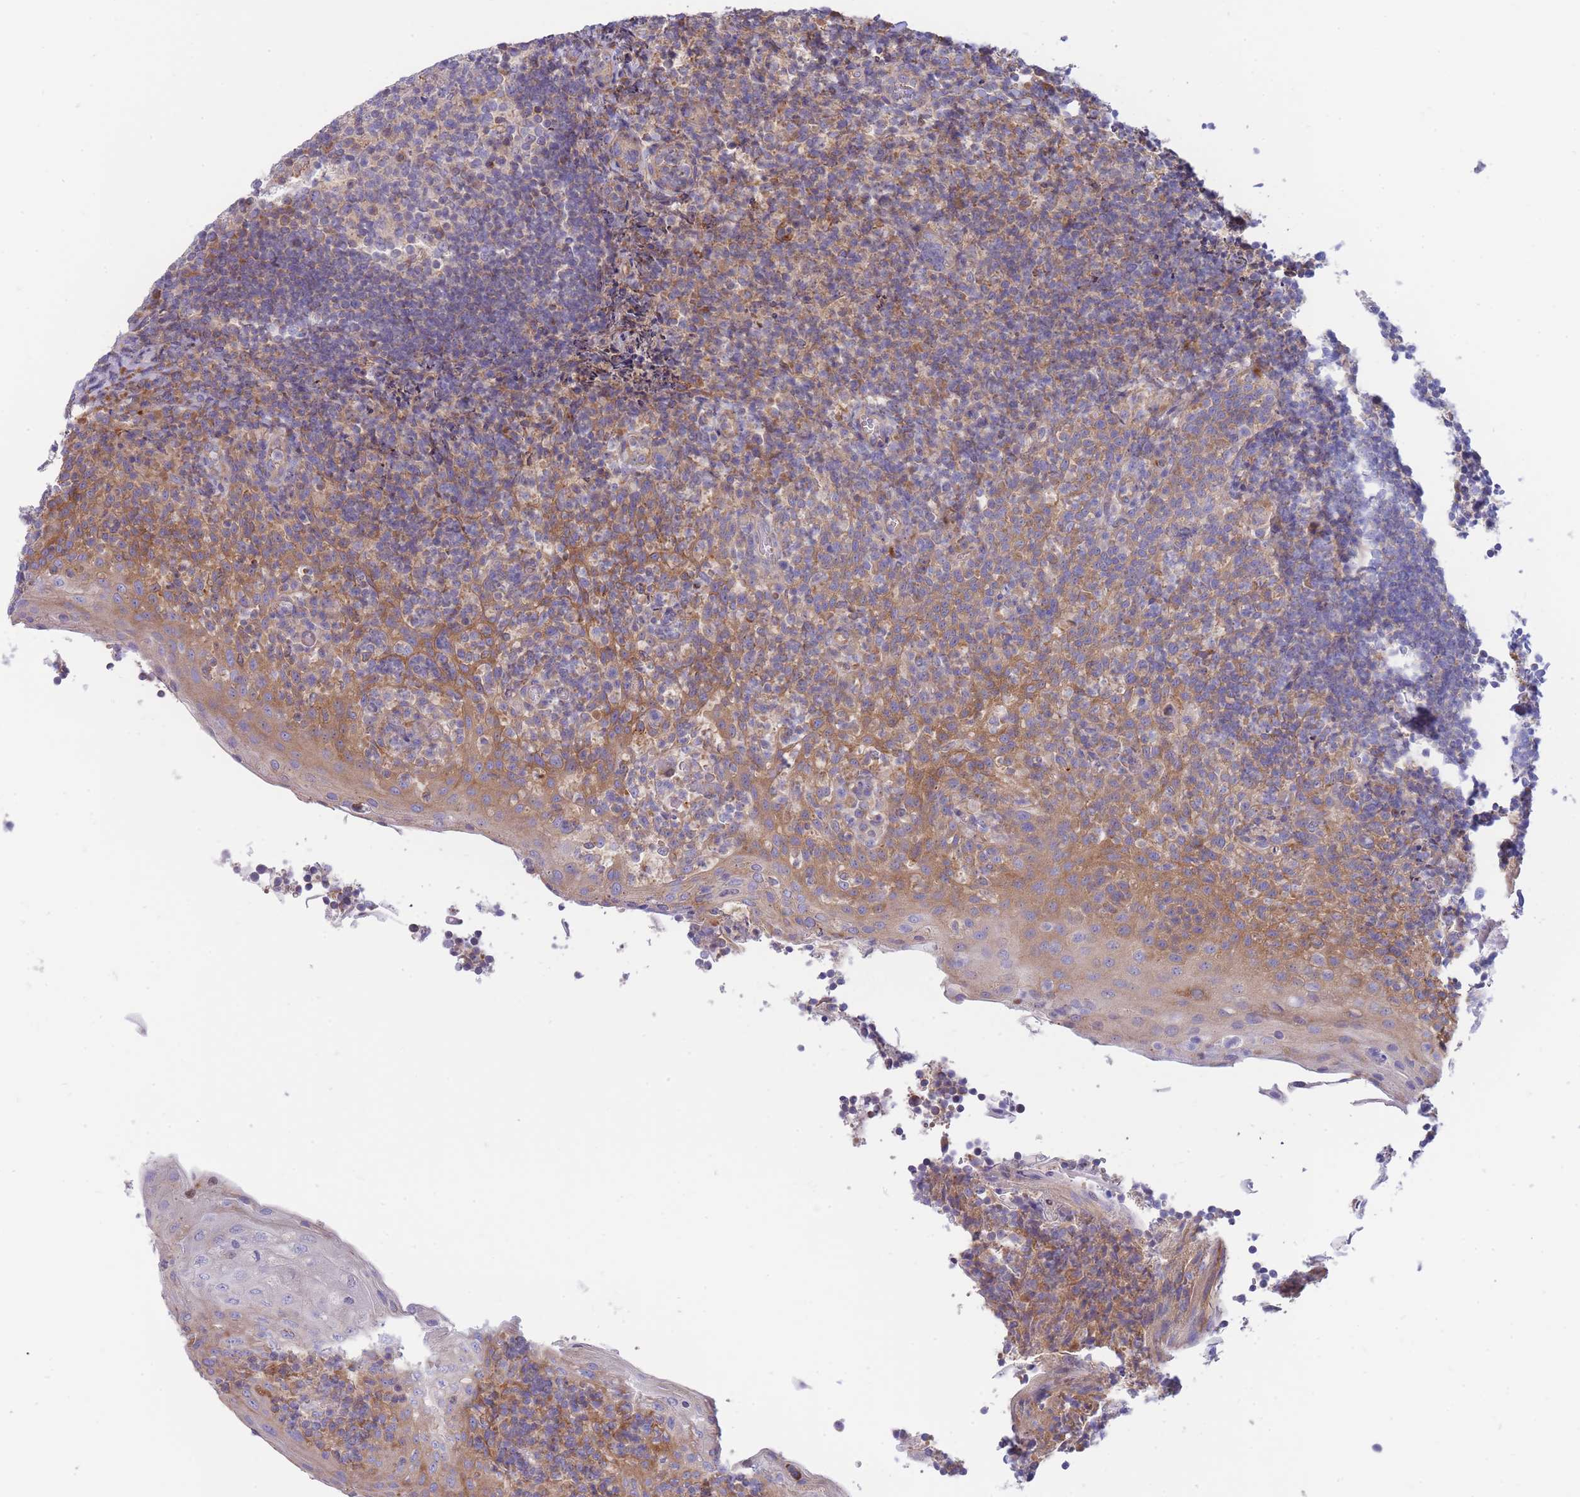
{"staining": {"intensity": "weak", "quantity": "25%-75%", "location": "cytoplasmic/membranous"}, "tissue": "tonsil", "cell_type": "Germinal center cells", "image_type": "normal", "snomed": [{"axis": "morphology", "description": "Normal tissue, NOS"}, {"axis": "topography", "description": "Tonsil"}], "caption": "Approximately 25%-75% of germinal center cells in benign human tonsil reveal weak cytoplasmic/membranous protein positivity as visualized by brown immunohistochemical staining.", "gene": "SH2B2", "patient": {"sex": "female", "age": 10}}